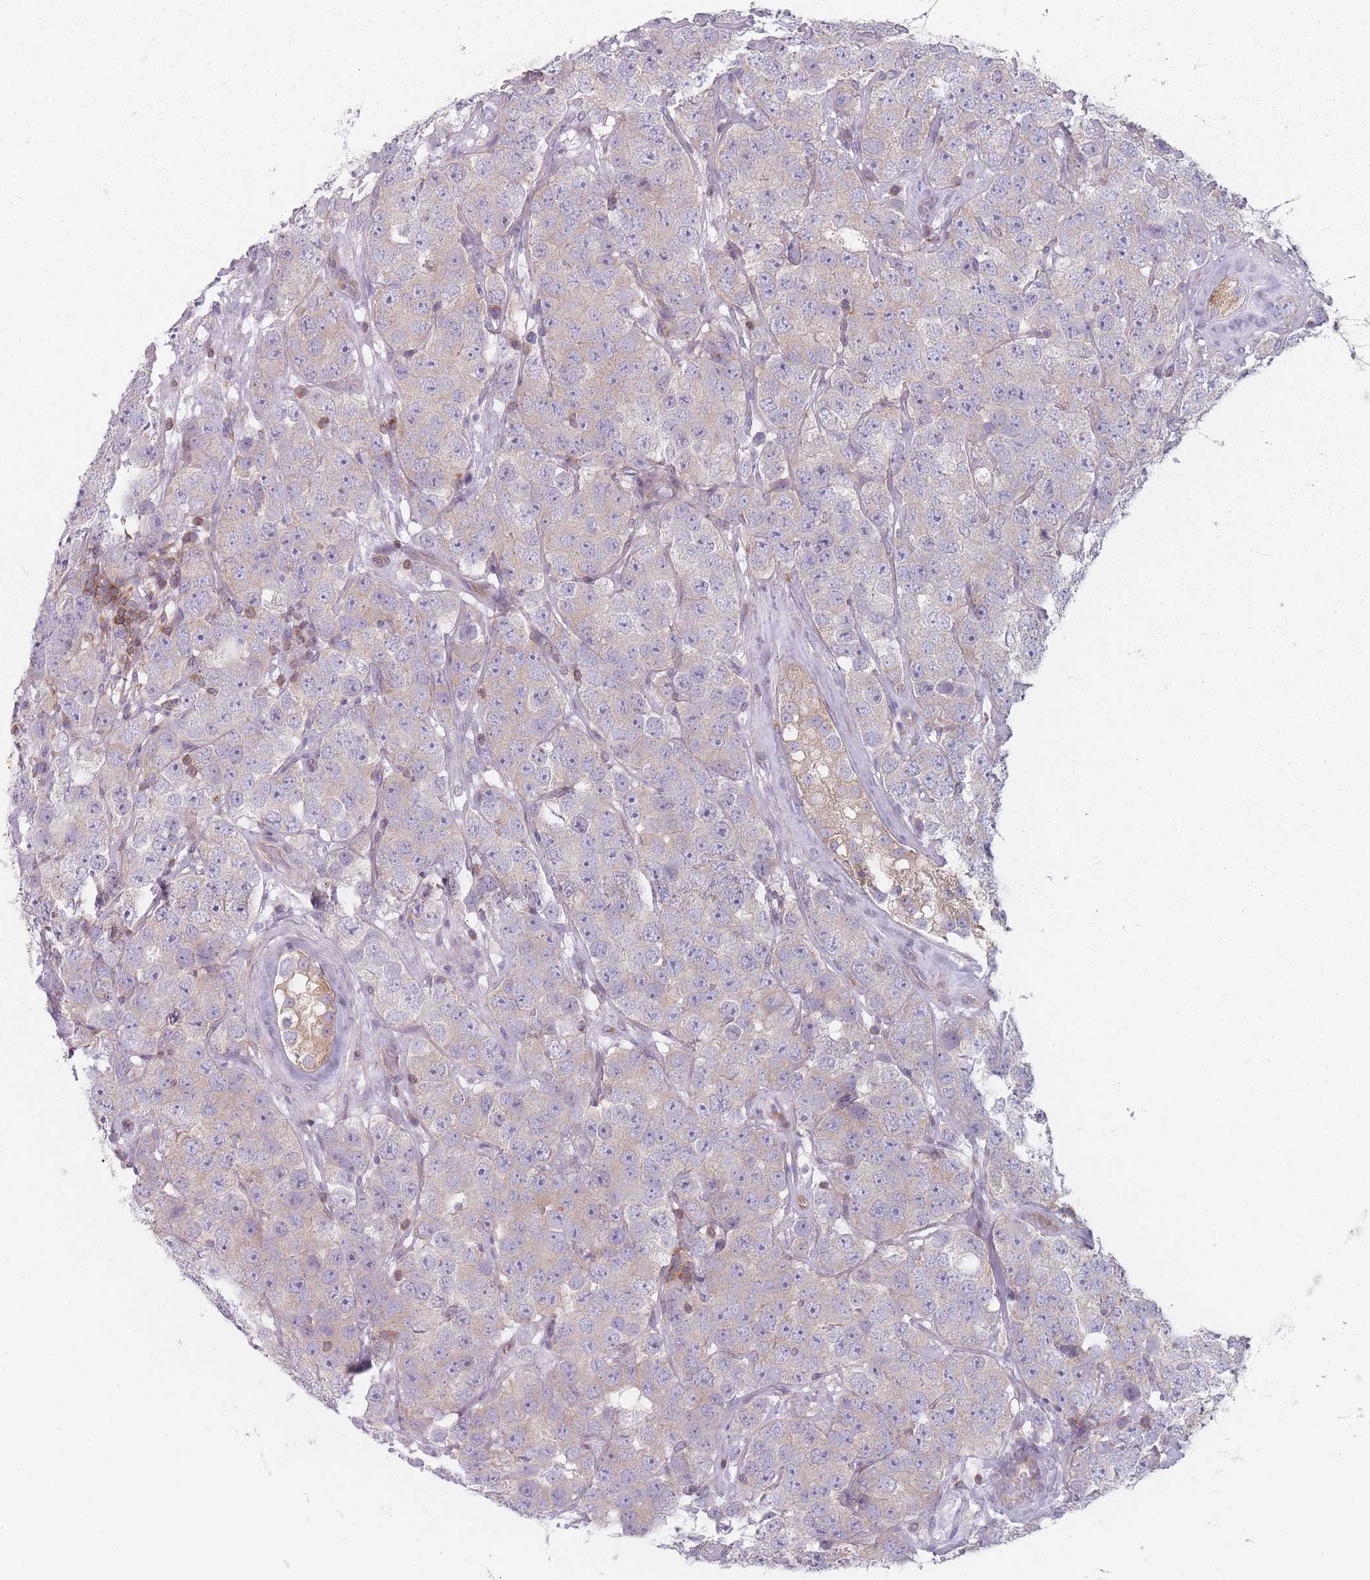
{"staining": {"intensity": "weak", "quantity": "<25%", "location": "cytoplasmic/membranous"}, "tissue": "testis cancer", "cell_type": "Tumor cells", "image_type": "cancer", "snomed": [{"axis": "morphology", "description": "Seminoma, NOS"}, {"axis": "topography", "description": "Testis"}], "caption": "Immunohistochemistry photomicrograph of neoplastic tissue: testis cancer (seminoma) stained with DAB shows no significant protein expression in tumor cells.", "gene": "HSBP1L1", "patient": {"sex": "male", "age": 28}}